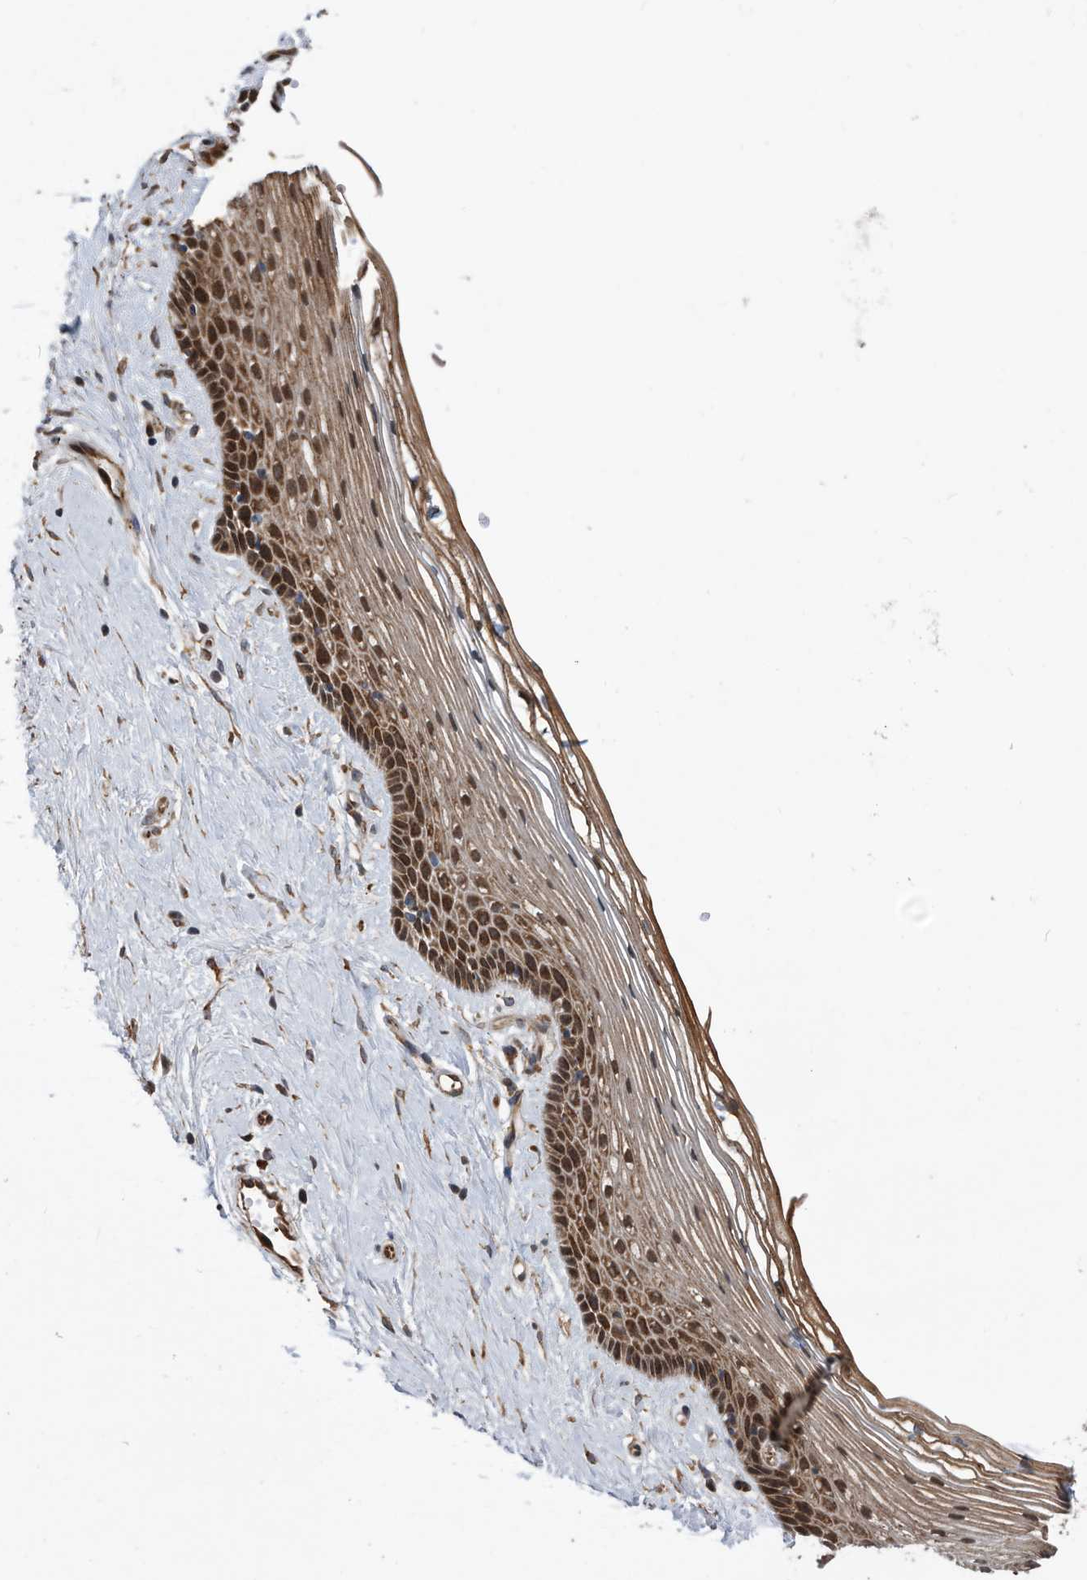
{"staining": {"intensity": "moderate", "quantity": ">75%", "location": "cytoplasmic/membranous,nuclear"}, "tissue": "vagina", "cell_type": "Squamous epithelial cells", "image_type": "normal", "snomed": [{"axis": "morphology", "description": "Normal tissue, NOS"}, {"axis": "topography", "description": "Vagina"}], "caption": "Approximately >75% of squamous epithelial cells in benign vagina reveal moderate cytoplasmic/membranous,nuclear protein expression as visualized by brown immunohistochemical staining.", "gene": "SERINC2", "patient": {"sex": "female", "age": 46}}